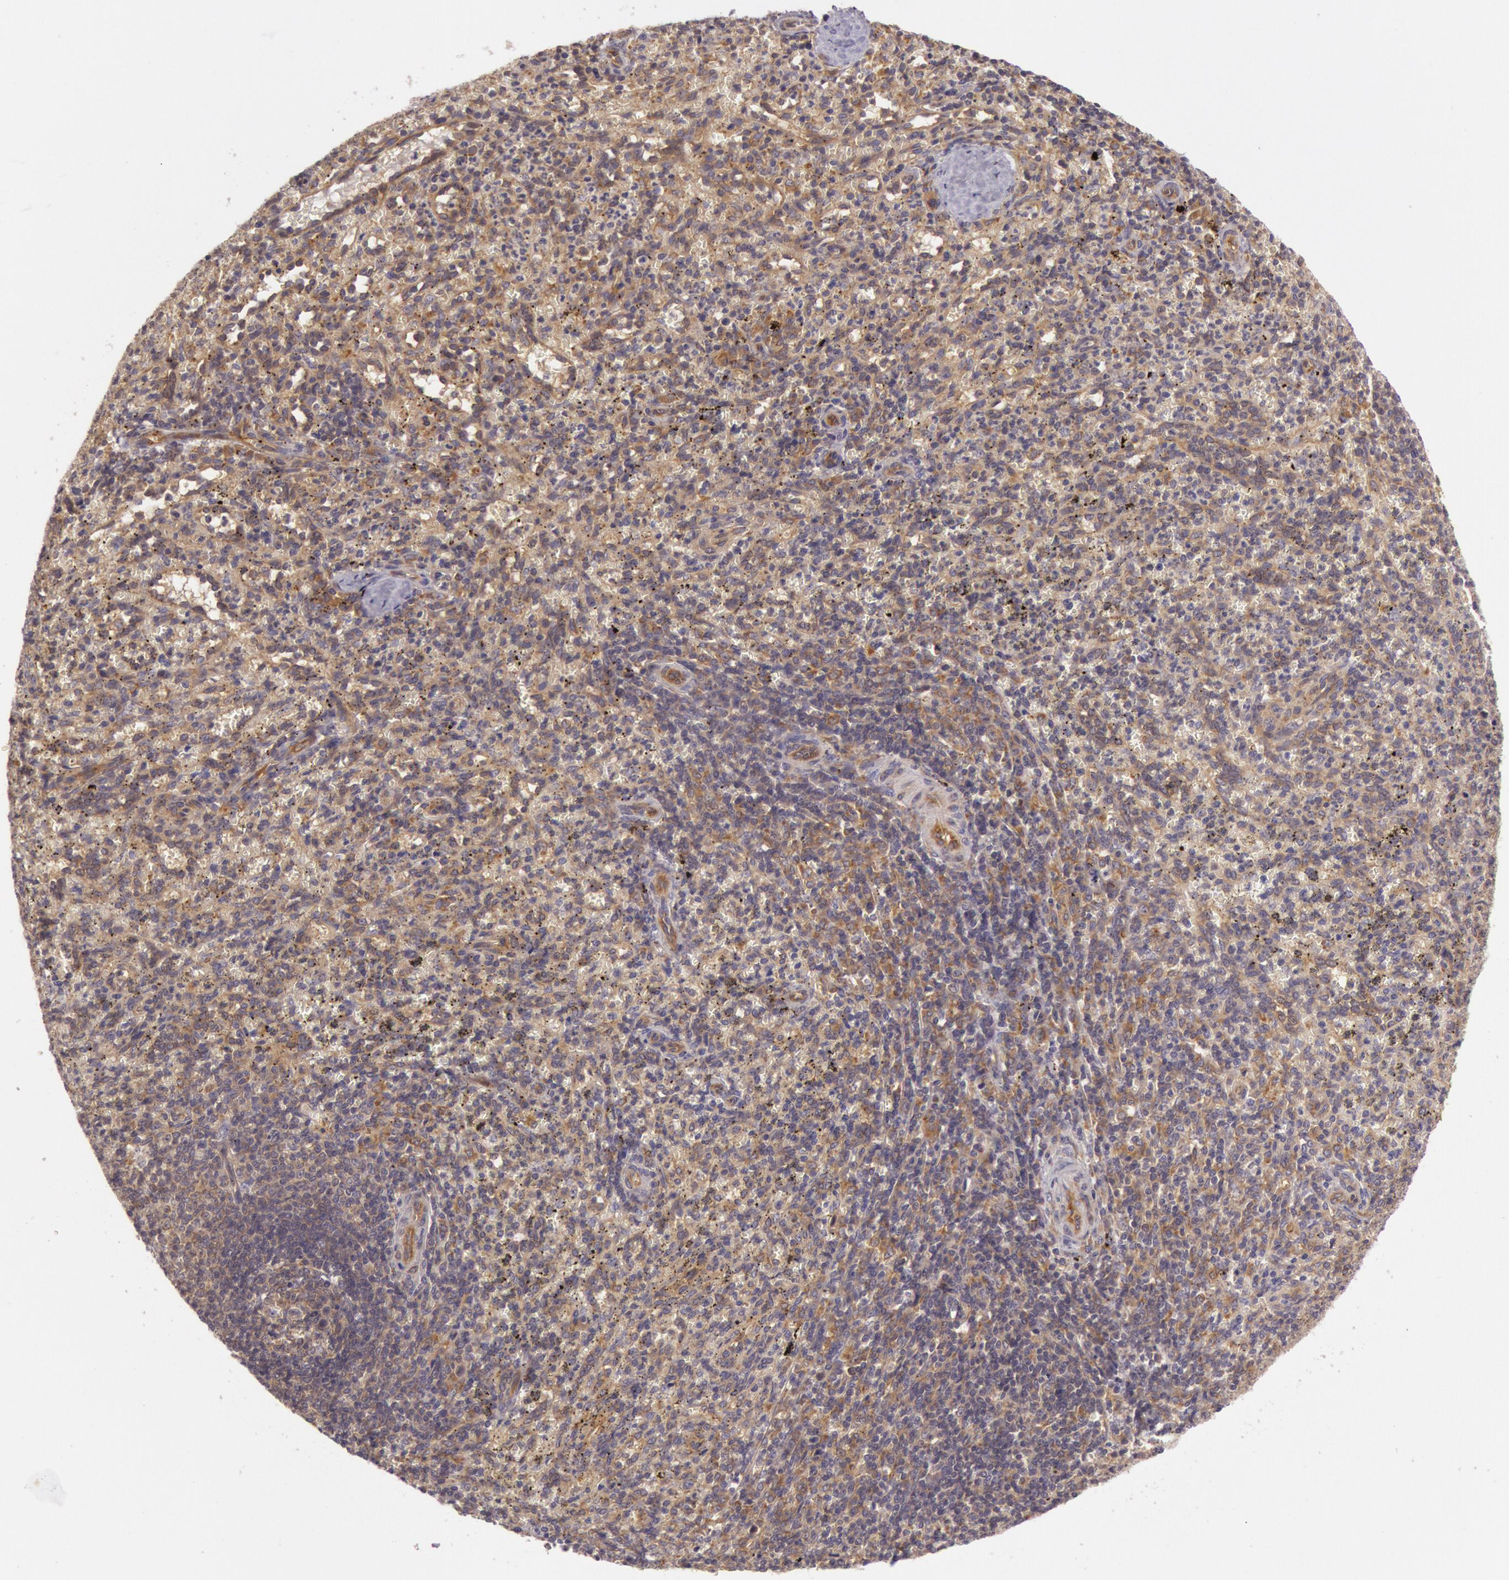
{"staining": {"intensity": "weak", "quantity": ">75%", "location": "cytoplasmic/membranous"}, "tissue": "spleen", "cell_type": "Cells in red pulp", "image_type": "normal", "snomed": [{"axis": "morphology", "description": "Normal tissue, NOS"}, {"axis": "topography", "description": "Spleen"}], "caption": "Spleen stained for a protein (brown) exhibits weak cytoplasmic/membranous positive staining in about >75% of cells in red pulp.", "gene": "CHUK", "patient": {"sex": "female", "age": 10}}